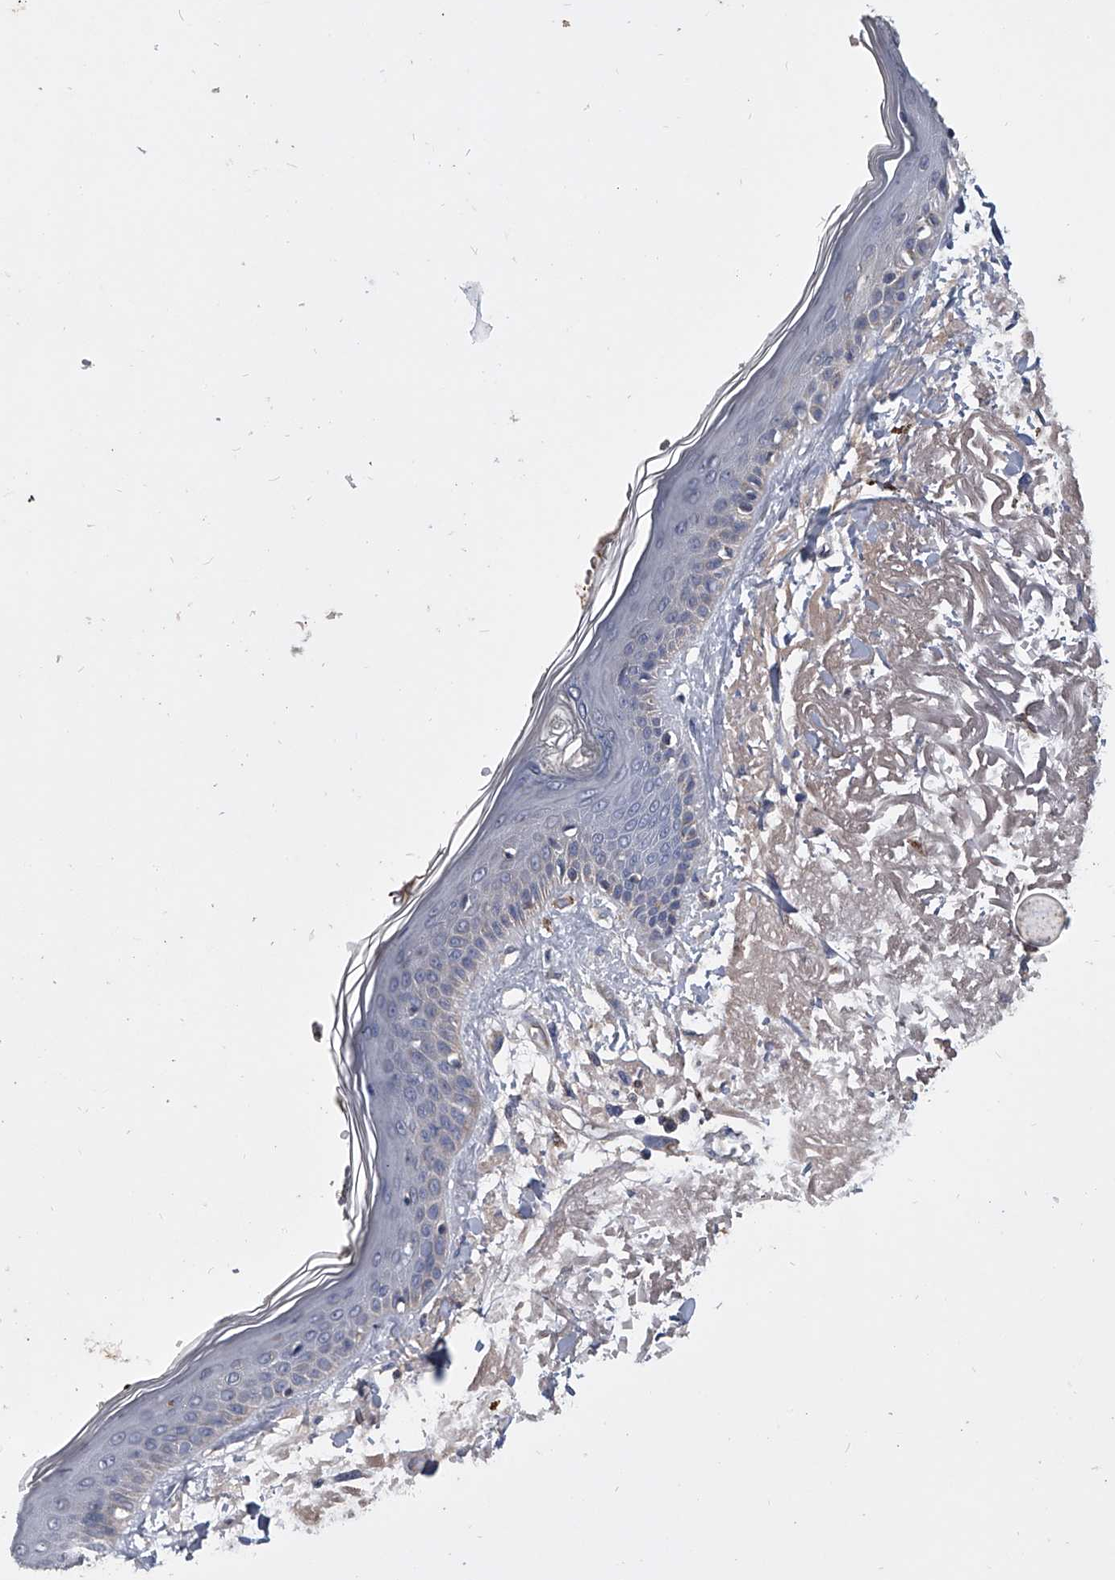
{"staining": {"intensity": "negative", "quantity": "none", "location": "none"}, "tissue": "skin", "cell_type": "Fibroblasts", "image_type": "normal", "snomed": [{"axis": "morphology", "description": "Normal tissue, NOS"}, {"axis": "topography", "description": "Skin"}, {"axis": "topography", "description": "Skeletal muscle"}], "caption": "The photomicrograph demonstrates no significant expression in fibroblasts of skin. (DAB IHC visualized using brightfield microscopy, high magnification).", "gene": "NRP1", "patient": {"sex": "male", "age": 83}}